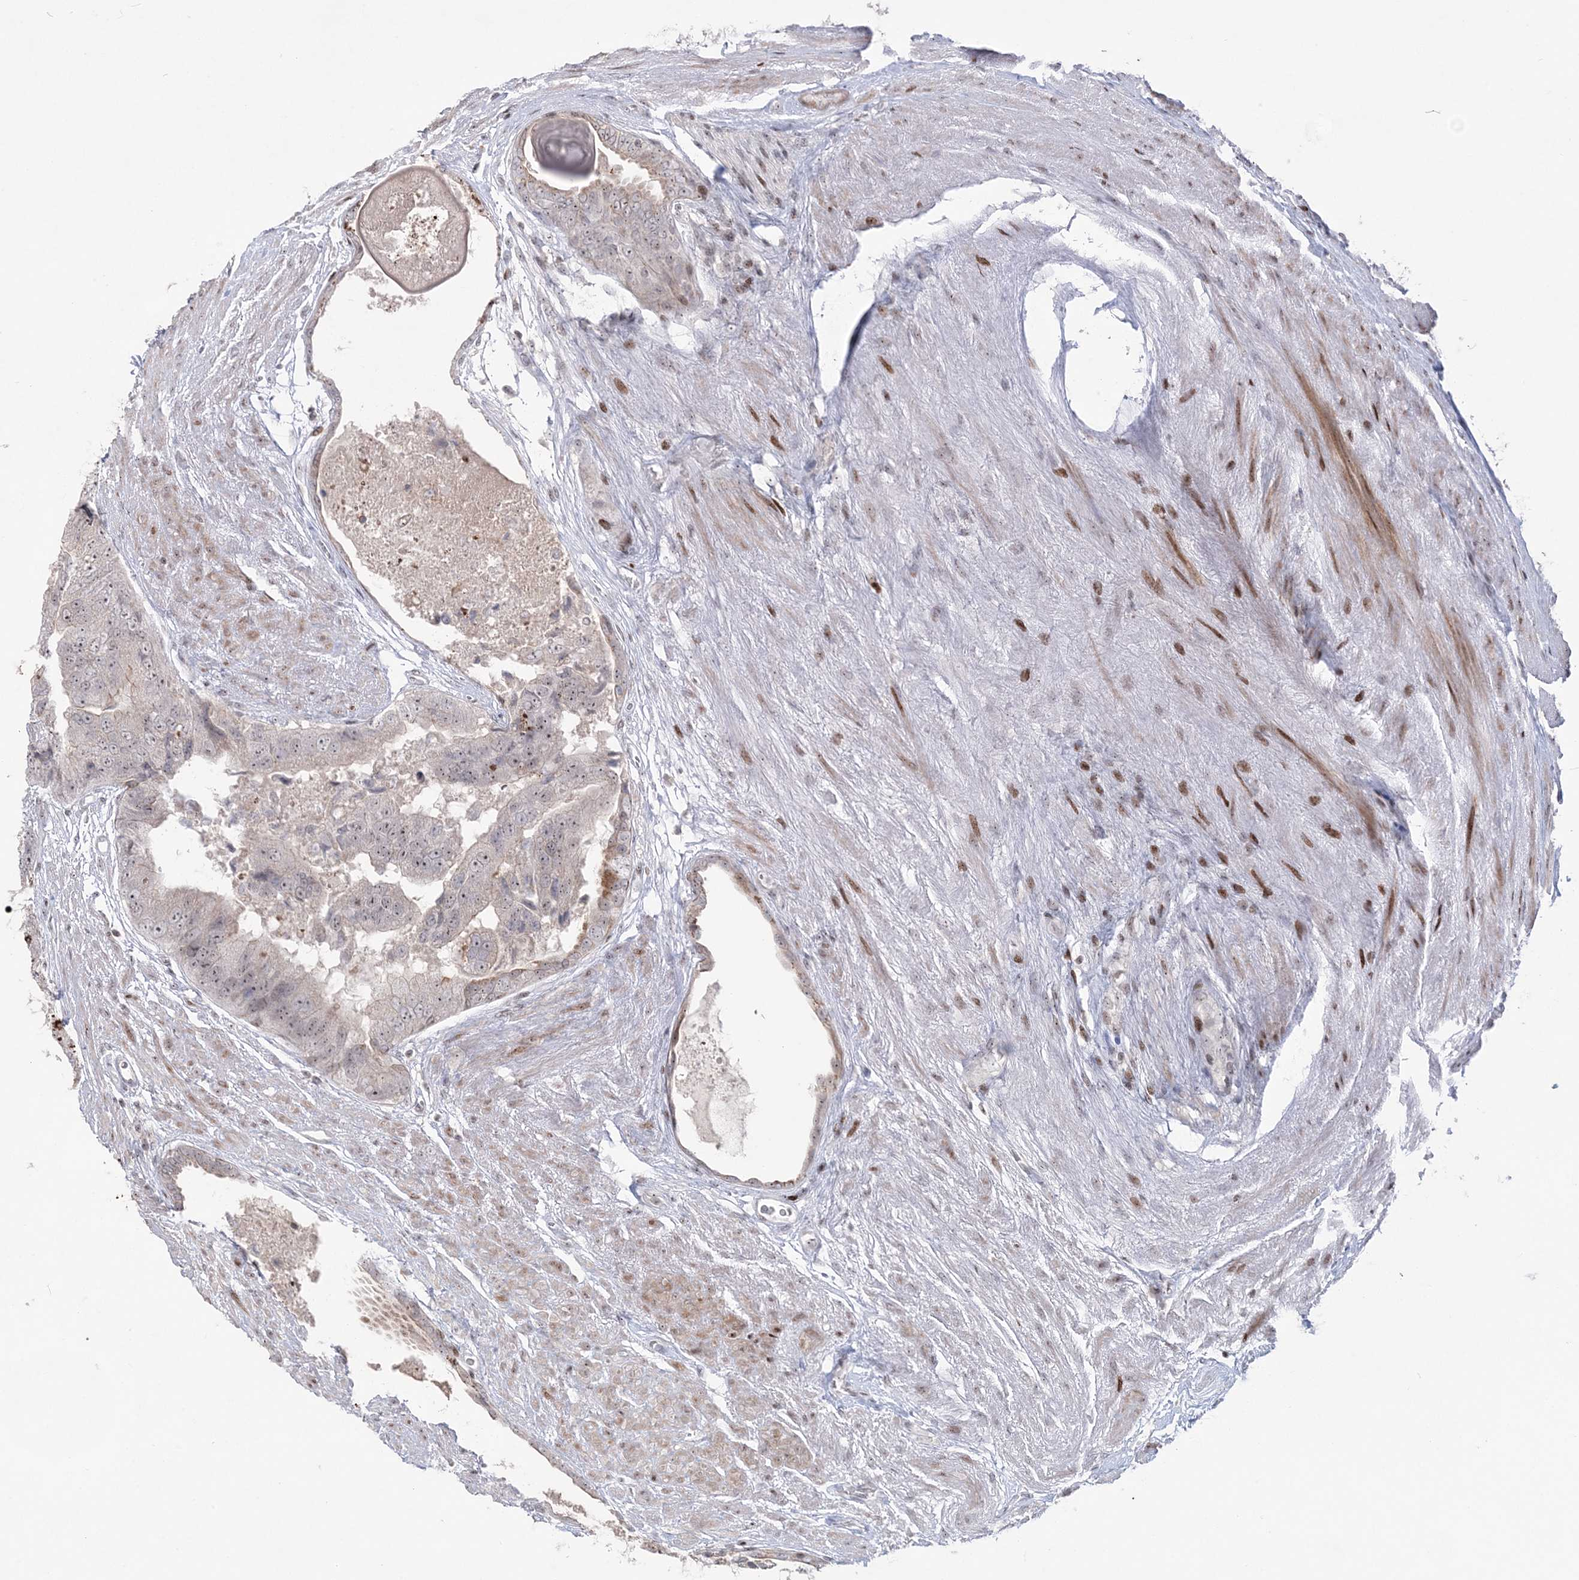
{"staining": {"intensity": "negative", "quantity": "none", "location": "none"}, "tissue": "prostate cancer", "cell_type": "Tumor cells", "image_type": "cancer", "snomed": [{"axis": "morphology", "description": "Adenocarcinoma, High grade"}, {"axis": "topography", "description": "Prostate"}], "caption": "High power microscopy histopathology image of an IHC photomicrograph of high-grade adenocarcinoma (prostate), revealing no significant positivity in tumor cells. The staining is performed using DAB brown chromogen with nuclei counter-stained in using hematoxylin.", "gene": "SH3BP4", "patient": {"sex": "male", "age": 70}}